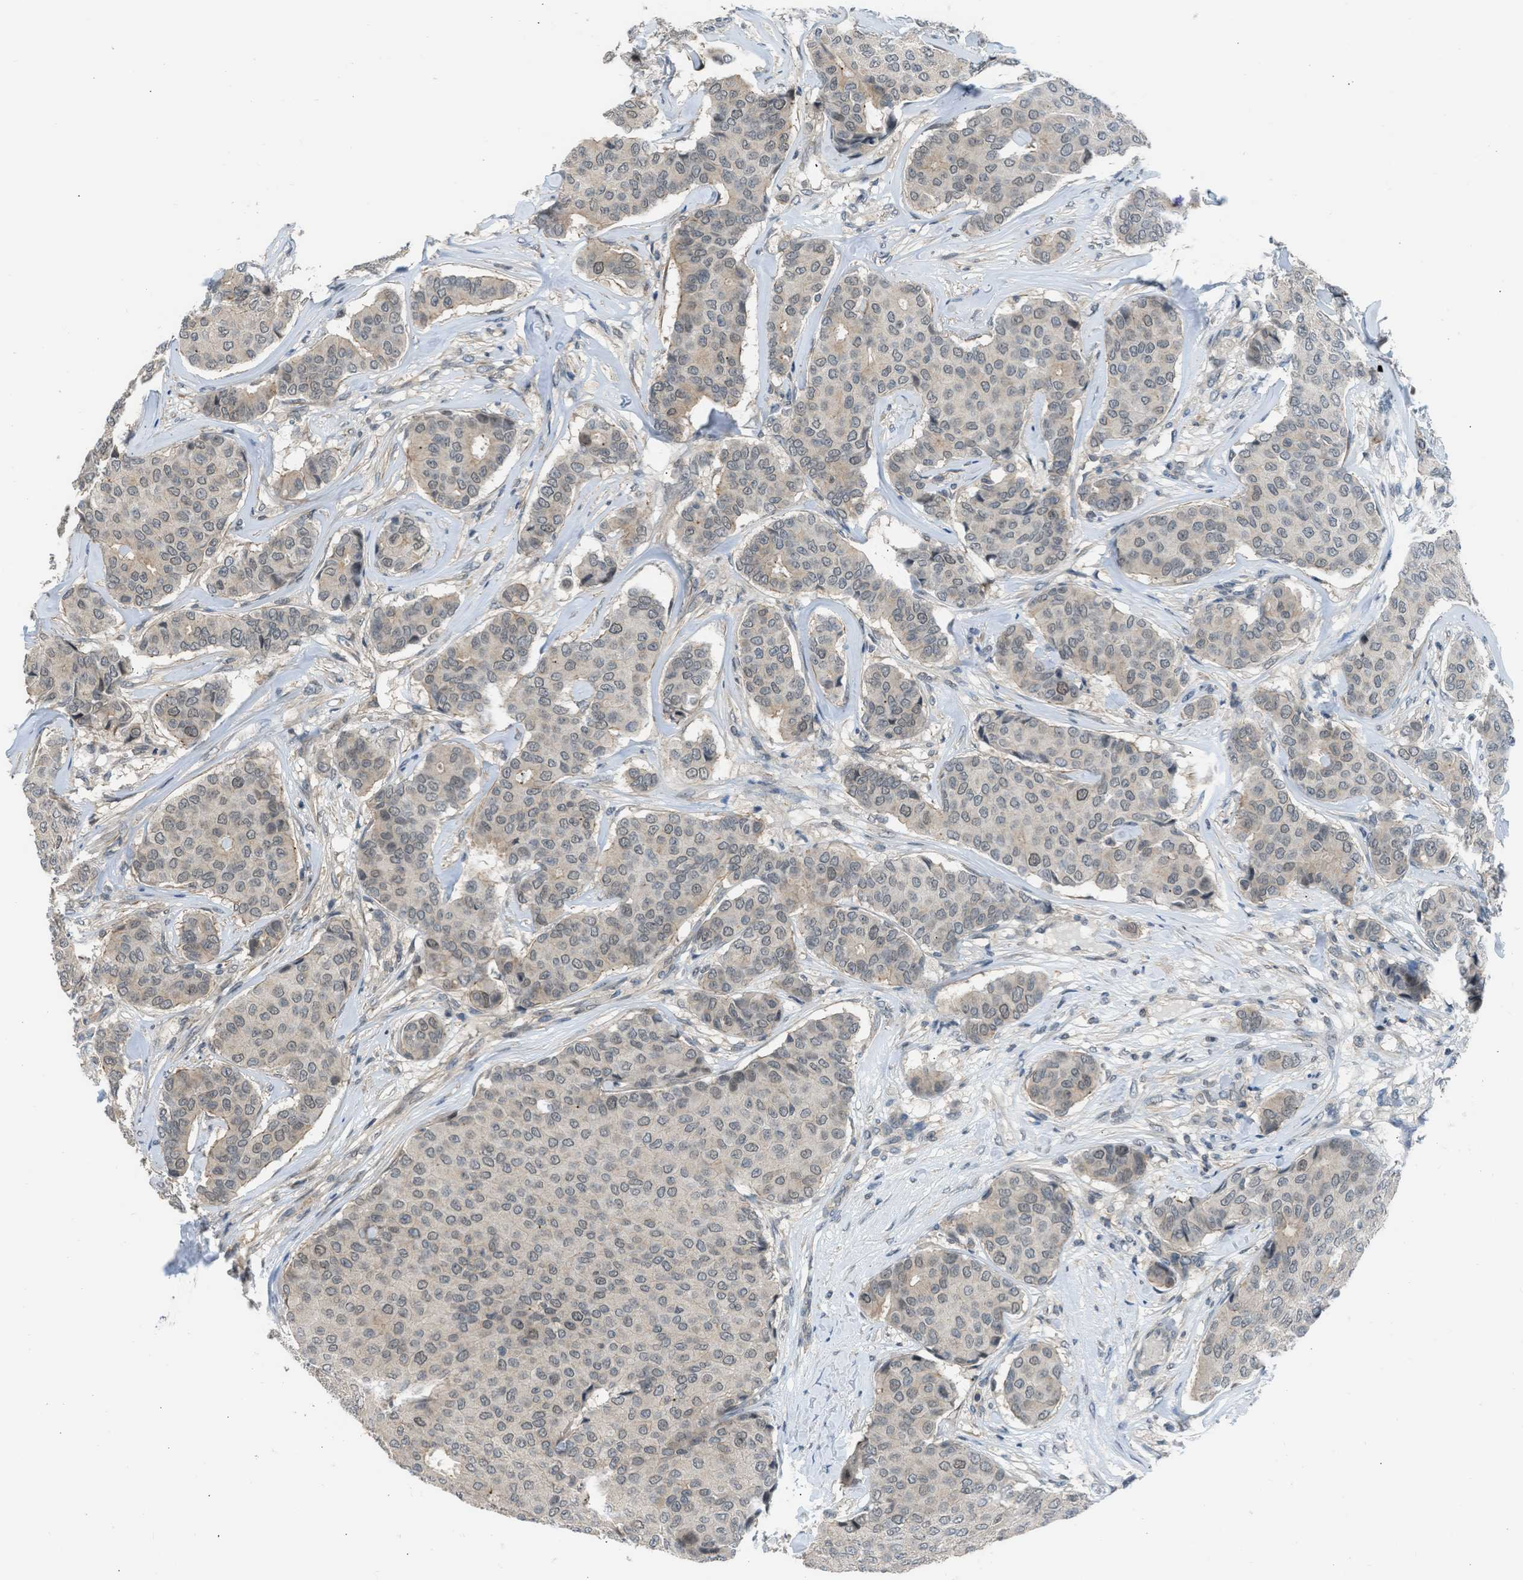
{"staining": {"intensity": "weak", "quantity": "<25%", "location": "cytoplasmic/membranous"}, "tissue": "breast cancer", "cell_type": "Tumor cells", "image_type": "cancer", "snomed": [{"axis": "morphology", "description": "Duct carcinoma"}, {"axis": "topography", "description": "Breast"}], "caption": "Human breast invasive ductal carcinoma stained for a protein using immunohistochemistry (IHC) demonstrates no positivity in tumor cells.", "gene": "TTBK2", "patient": {"sex": "female", "age": 75}}